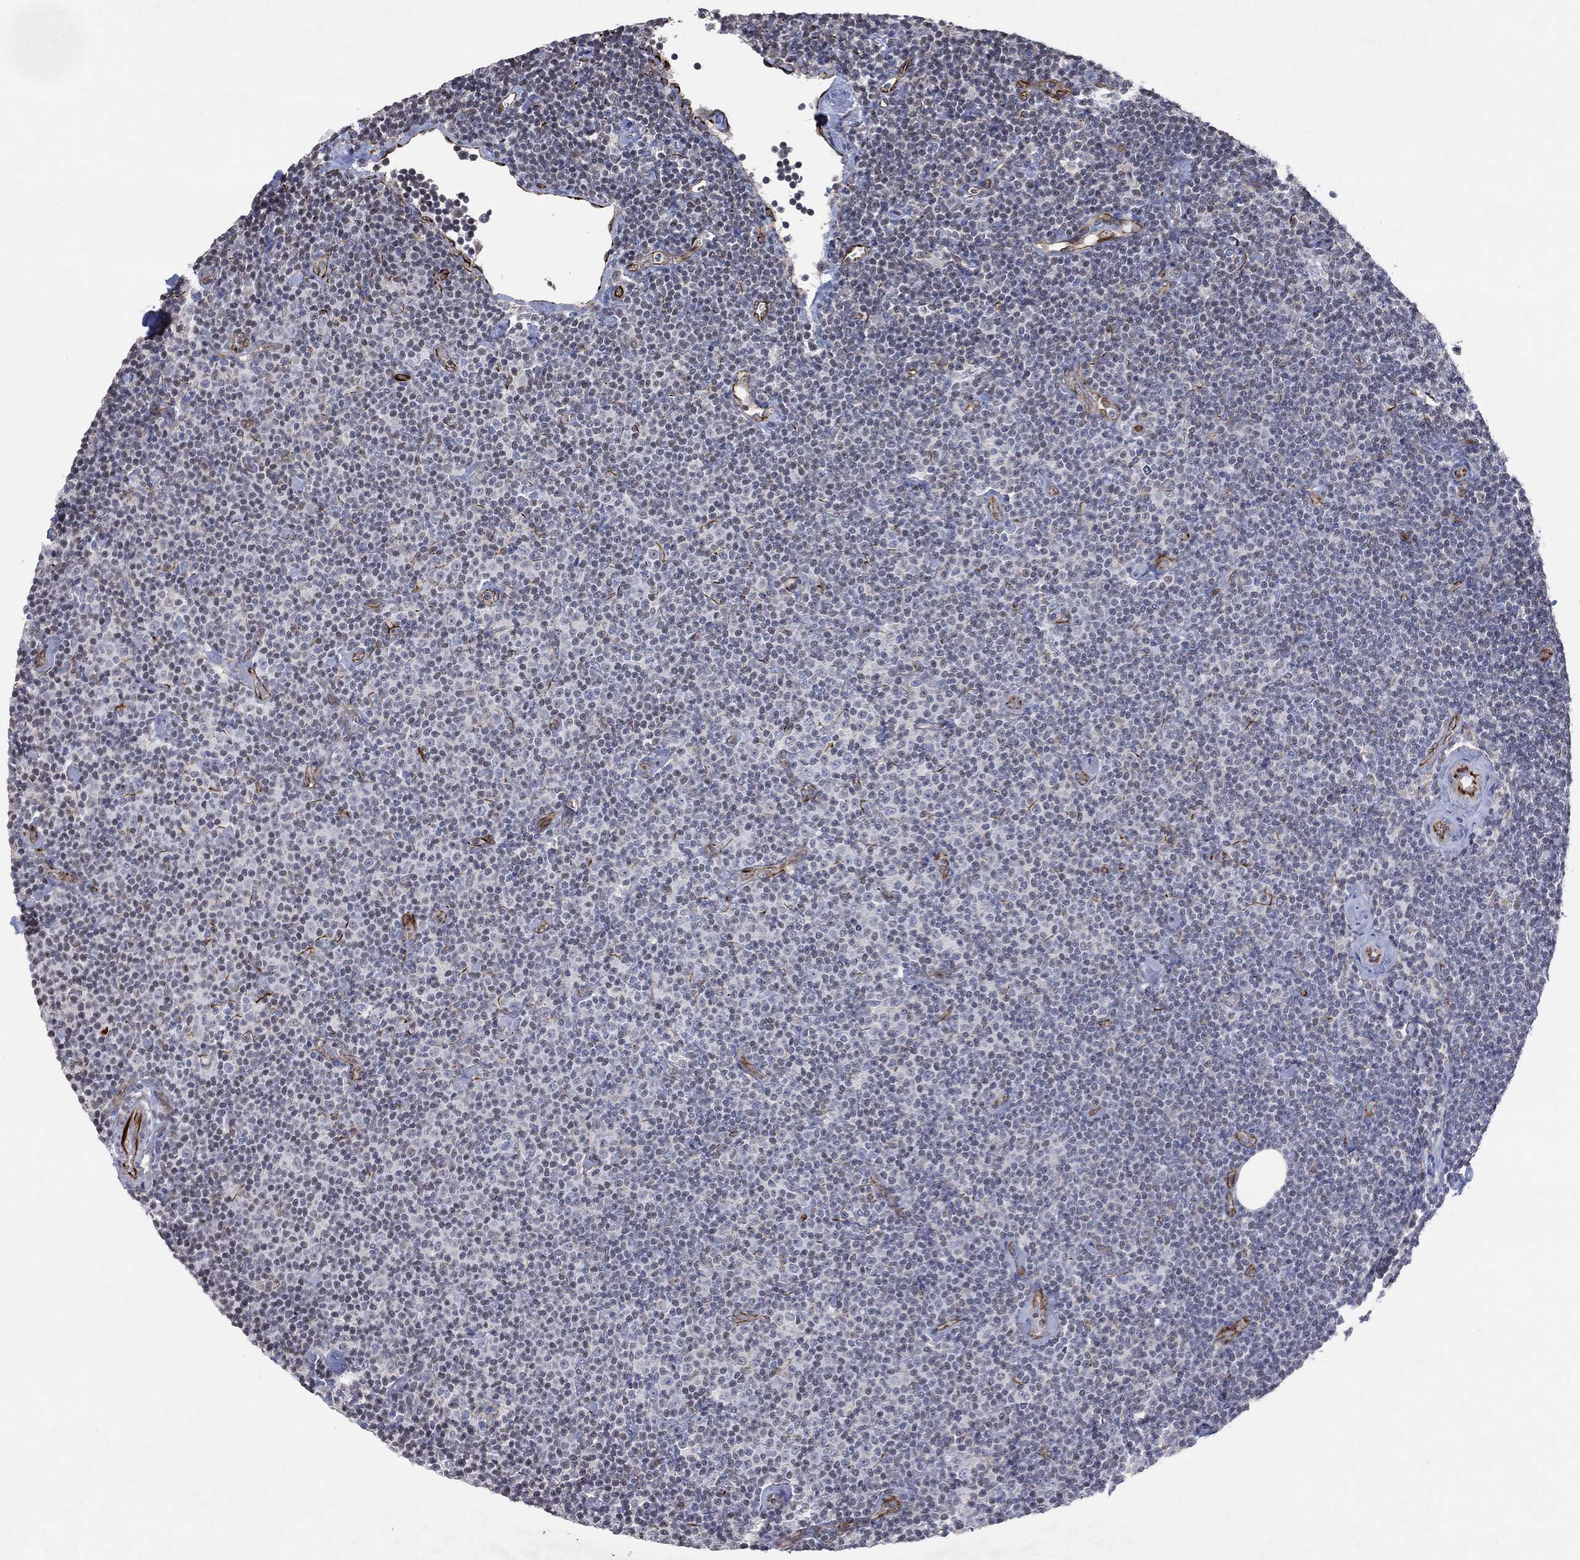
{"staining": {"intensity": "negative", "quantity": "none", "location": "none"}, "tissue": "lymphoma", "cell_type": "Tumor cells", "image_type": "cancer", "snomed": [{"axis": "morphology", "description": "Malignant lymphoma, non-Hodgkin's type, Low grade"}, {"axis": "topography", "description": "Lymph node"}], "caption": "DAB immunohistochemical staining of human low-grade malignant lymphoma, non-Hodgkin's type shows no significant positivity in tumor cells.", "gene": "FLI1", "patient": {"sex": "male", "age": 81}}